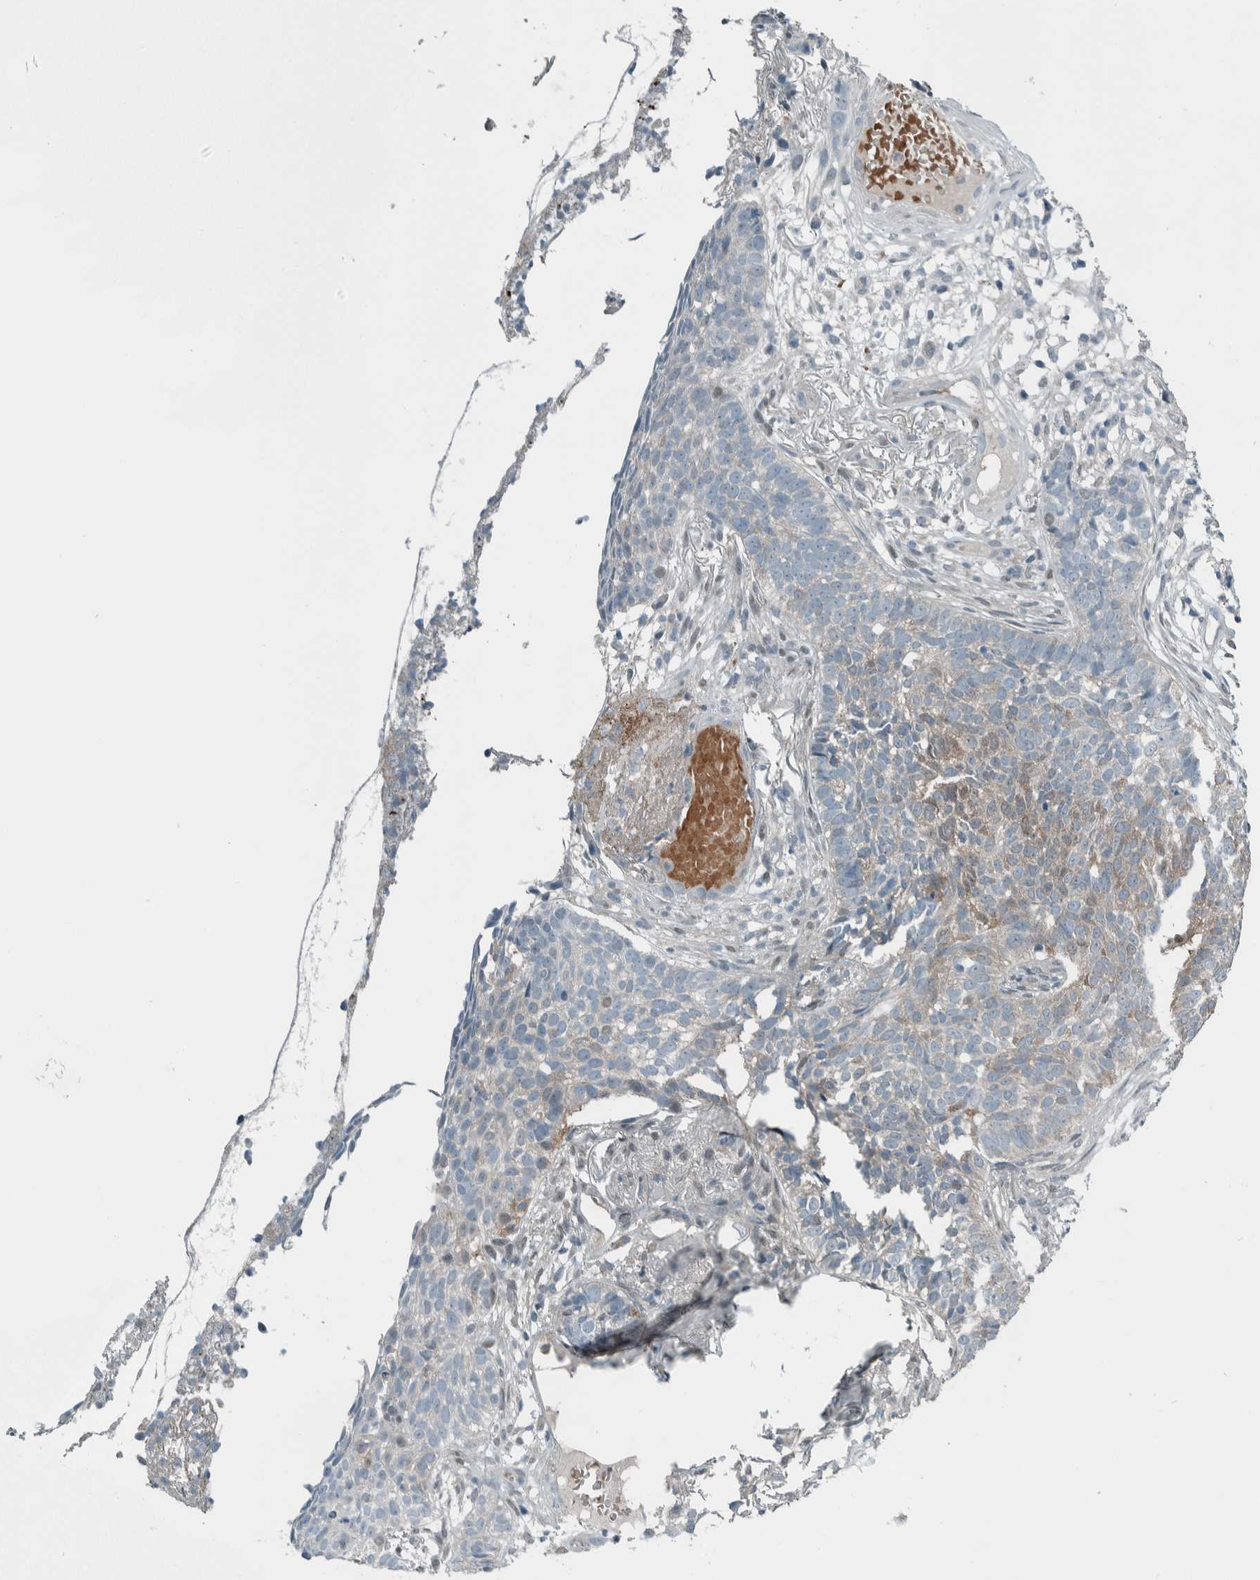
{"staining": {"intensity": "weak", "quantity": "<25%", "location": "cytoplasmic/membranous"}, "tissue": "skin cancer", "cell_type": "Tumor cells", "image_type": "cancer", "snomed": [{"axis": "morphology", "description": "Basal cell carcinoma"}, {"axis": "topography", "description": "Skin"}], "caption": "High power microscopy image of an immunohistochemistry histopathology image of basal cell carcinoma (skin), revealing no significant positivity in tumor cells. (DAB IHC visualized using brightfield microscopy, high magnification).", "gene": "ALAD", "patient": {"sex": "male", "age": 85}}